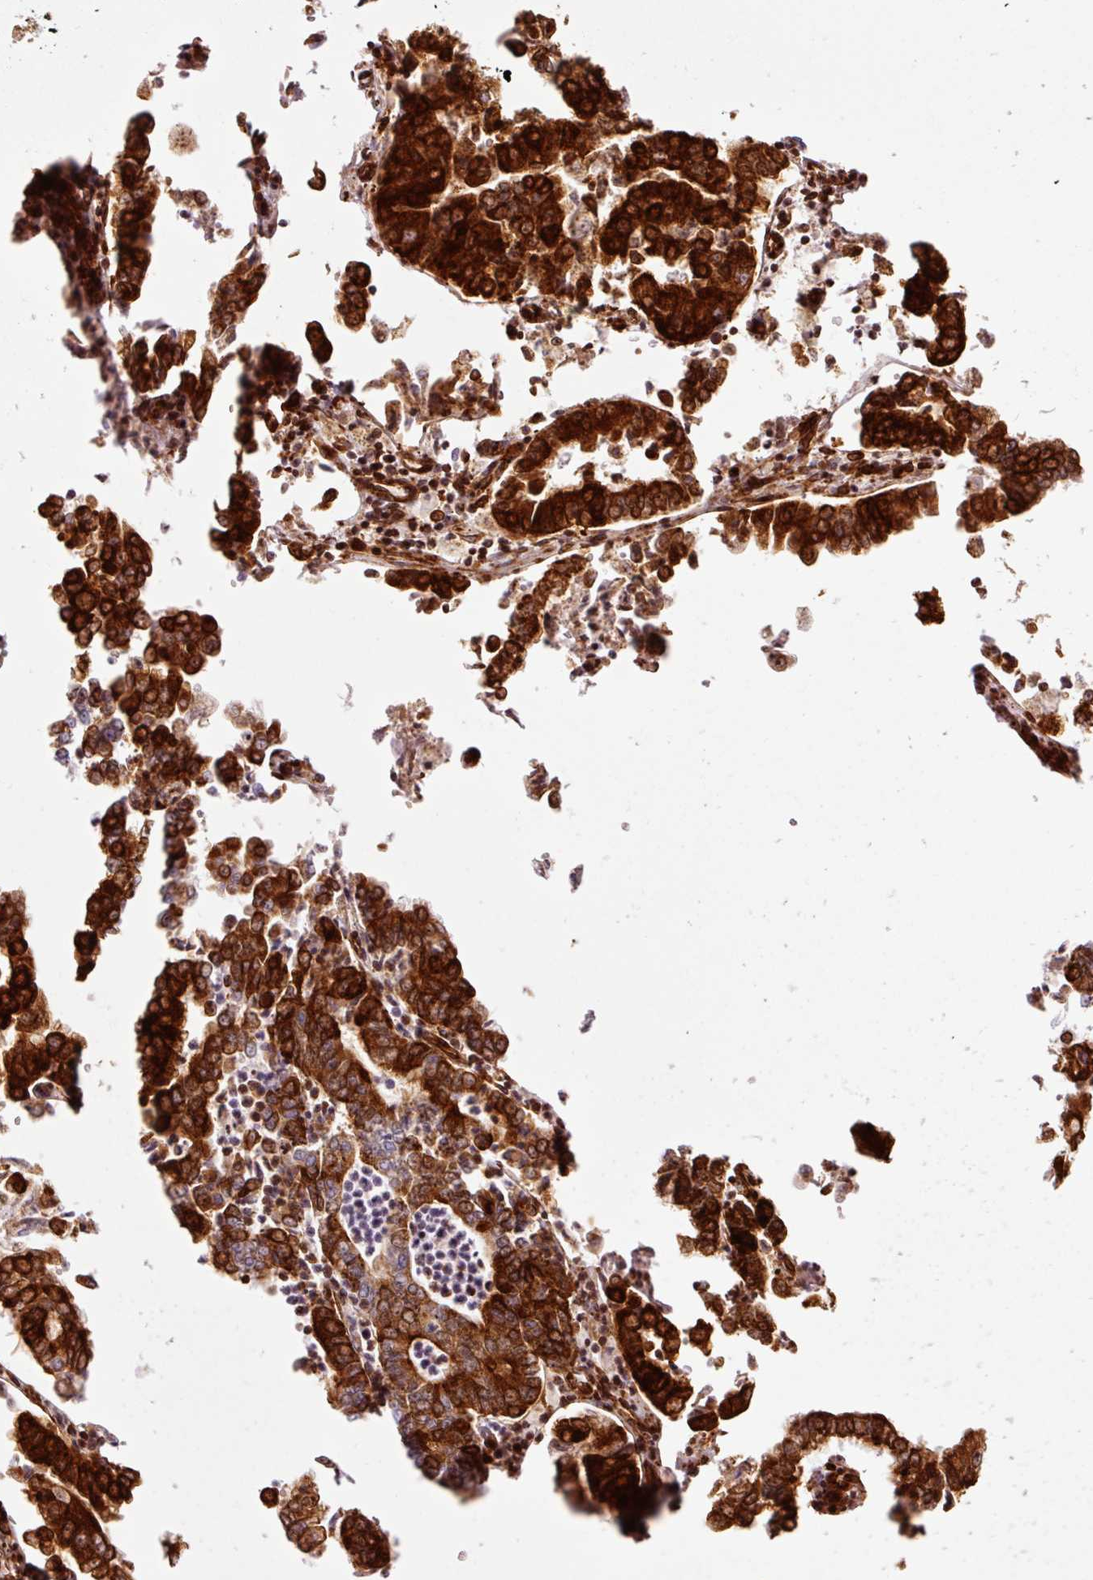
{"staining": {"intensity": "strong", "quantity": ">75%", "location": "cytoplasmic/membranous,nuclear"}, "tissue": "stomach cancer", "cell_type": "Tumor cells", "image_type": "cancer", "snomed": [{"axis": "morphology", "description": "Adenocarcinoma, NOS"}, {"axis": "topography", "description": "Stomach"}], "caption": "Strong cytoplasmic/membranous and nuclear staining for a protein is seen in approximately >75% of tumor cells of stomach cancer using immunohistochemistry.", "gene": "ANKRD20A1", "patient": {"sex": "male", "age": 76}}